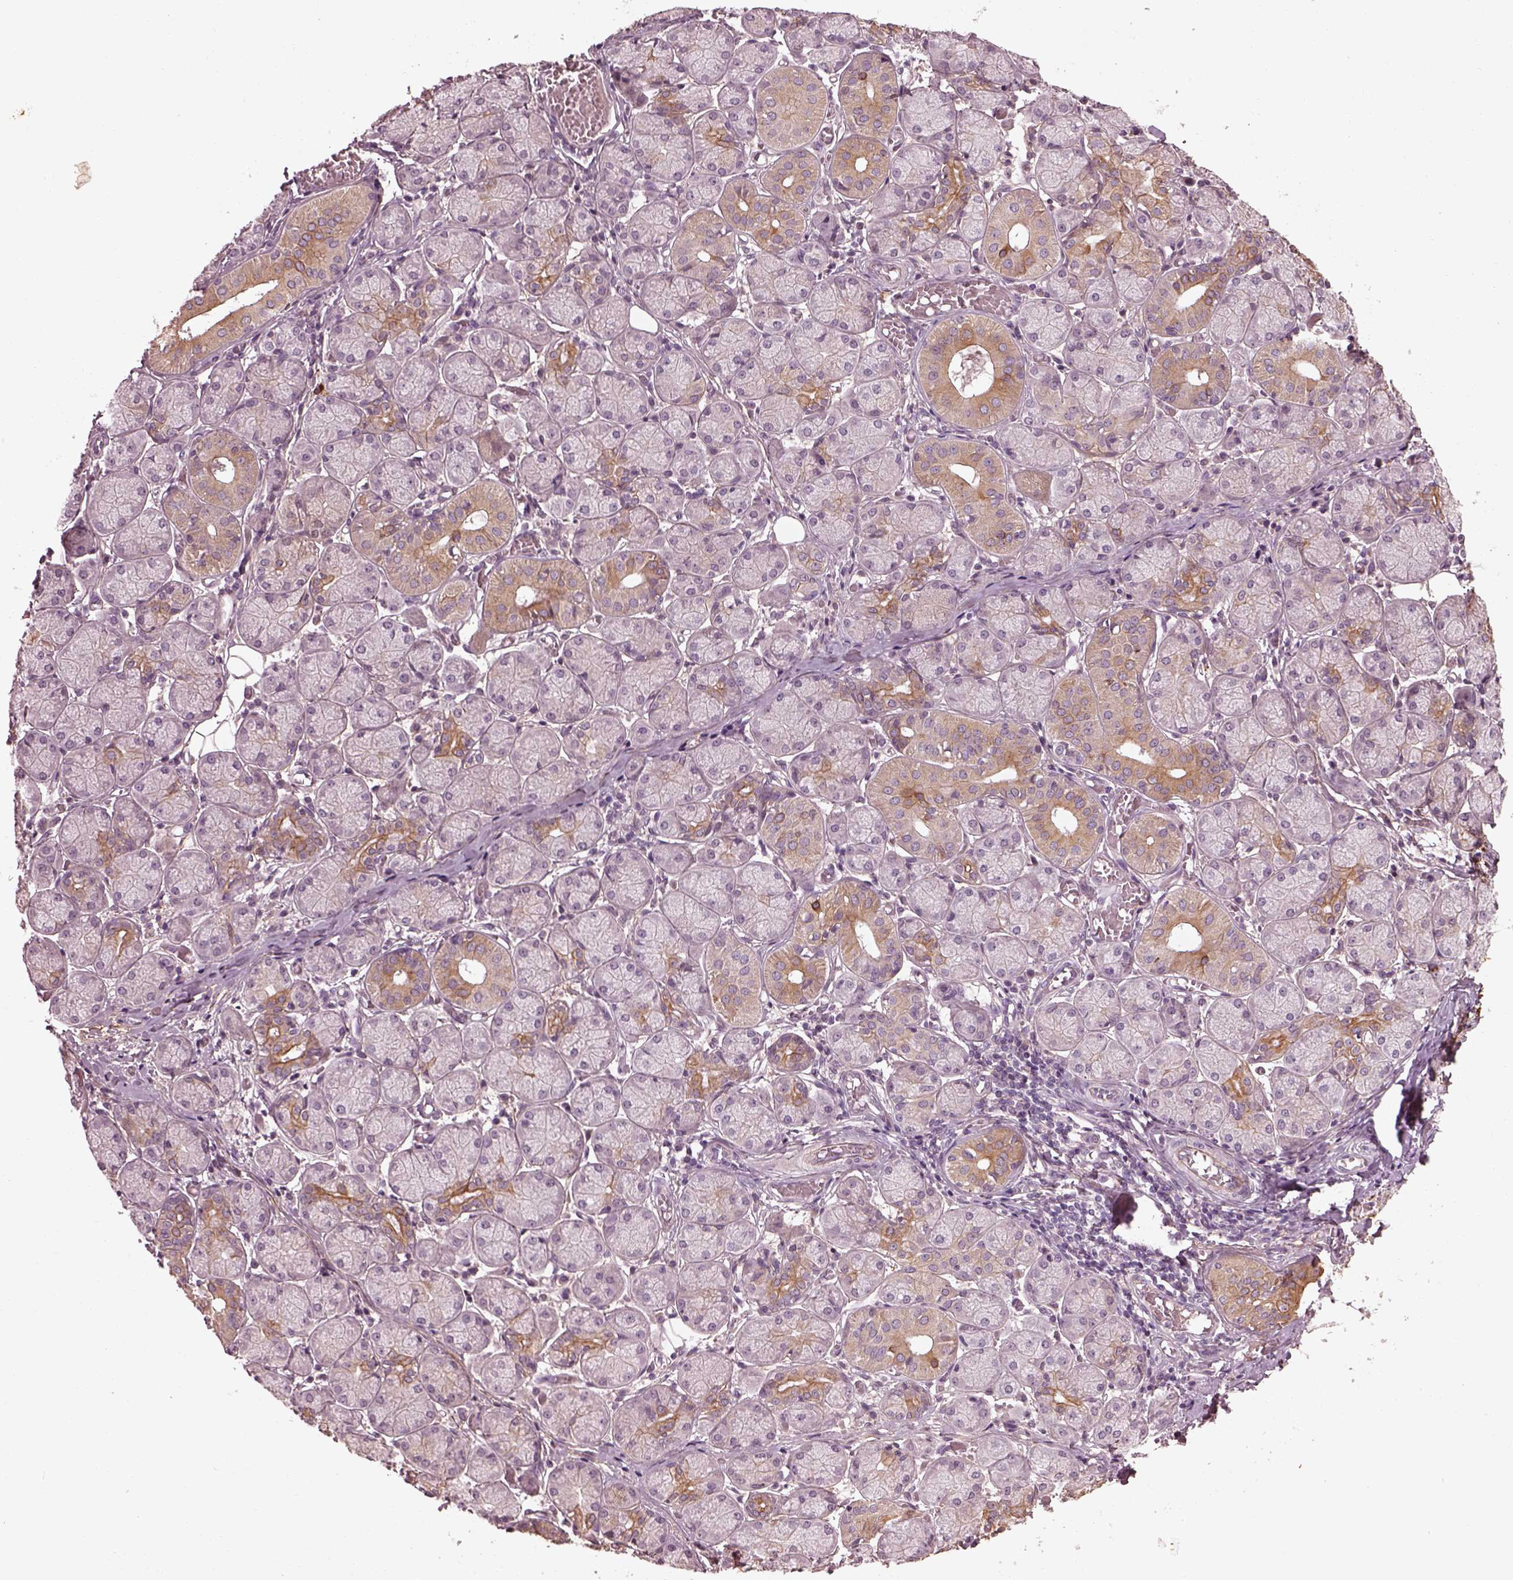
{"staining": {"intensity": "moderate", "quantity": "<25%", "location": "cytoplasmic/membranous"}, "tissue": "salivary gland", "cell_type": "Glandular cells", "image_type": "normal", "snomed": [{"axis": "morphology", "description": "Normal tissue, NOS"}, {"axis": "topography", "description": "Salivary gland"}, {"axis": "topography", "description": "Peripheral nerve tissue"}], "caption": "Protein expression analysis of normal salivary gland shows moderate cytoplasmic/membranous expression in about <25% of glandular cells. The staining was performed using DAB to visualize the protein expression in brown, while the nuclei were stained in blue with hematoxylin (Magnification: 20x).", "gene": "EFEMP1", "patient": {"sex": "female", "age": 24}}